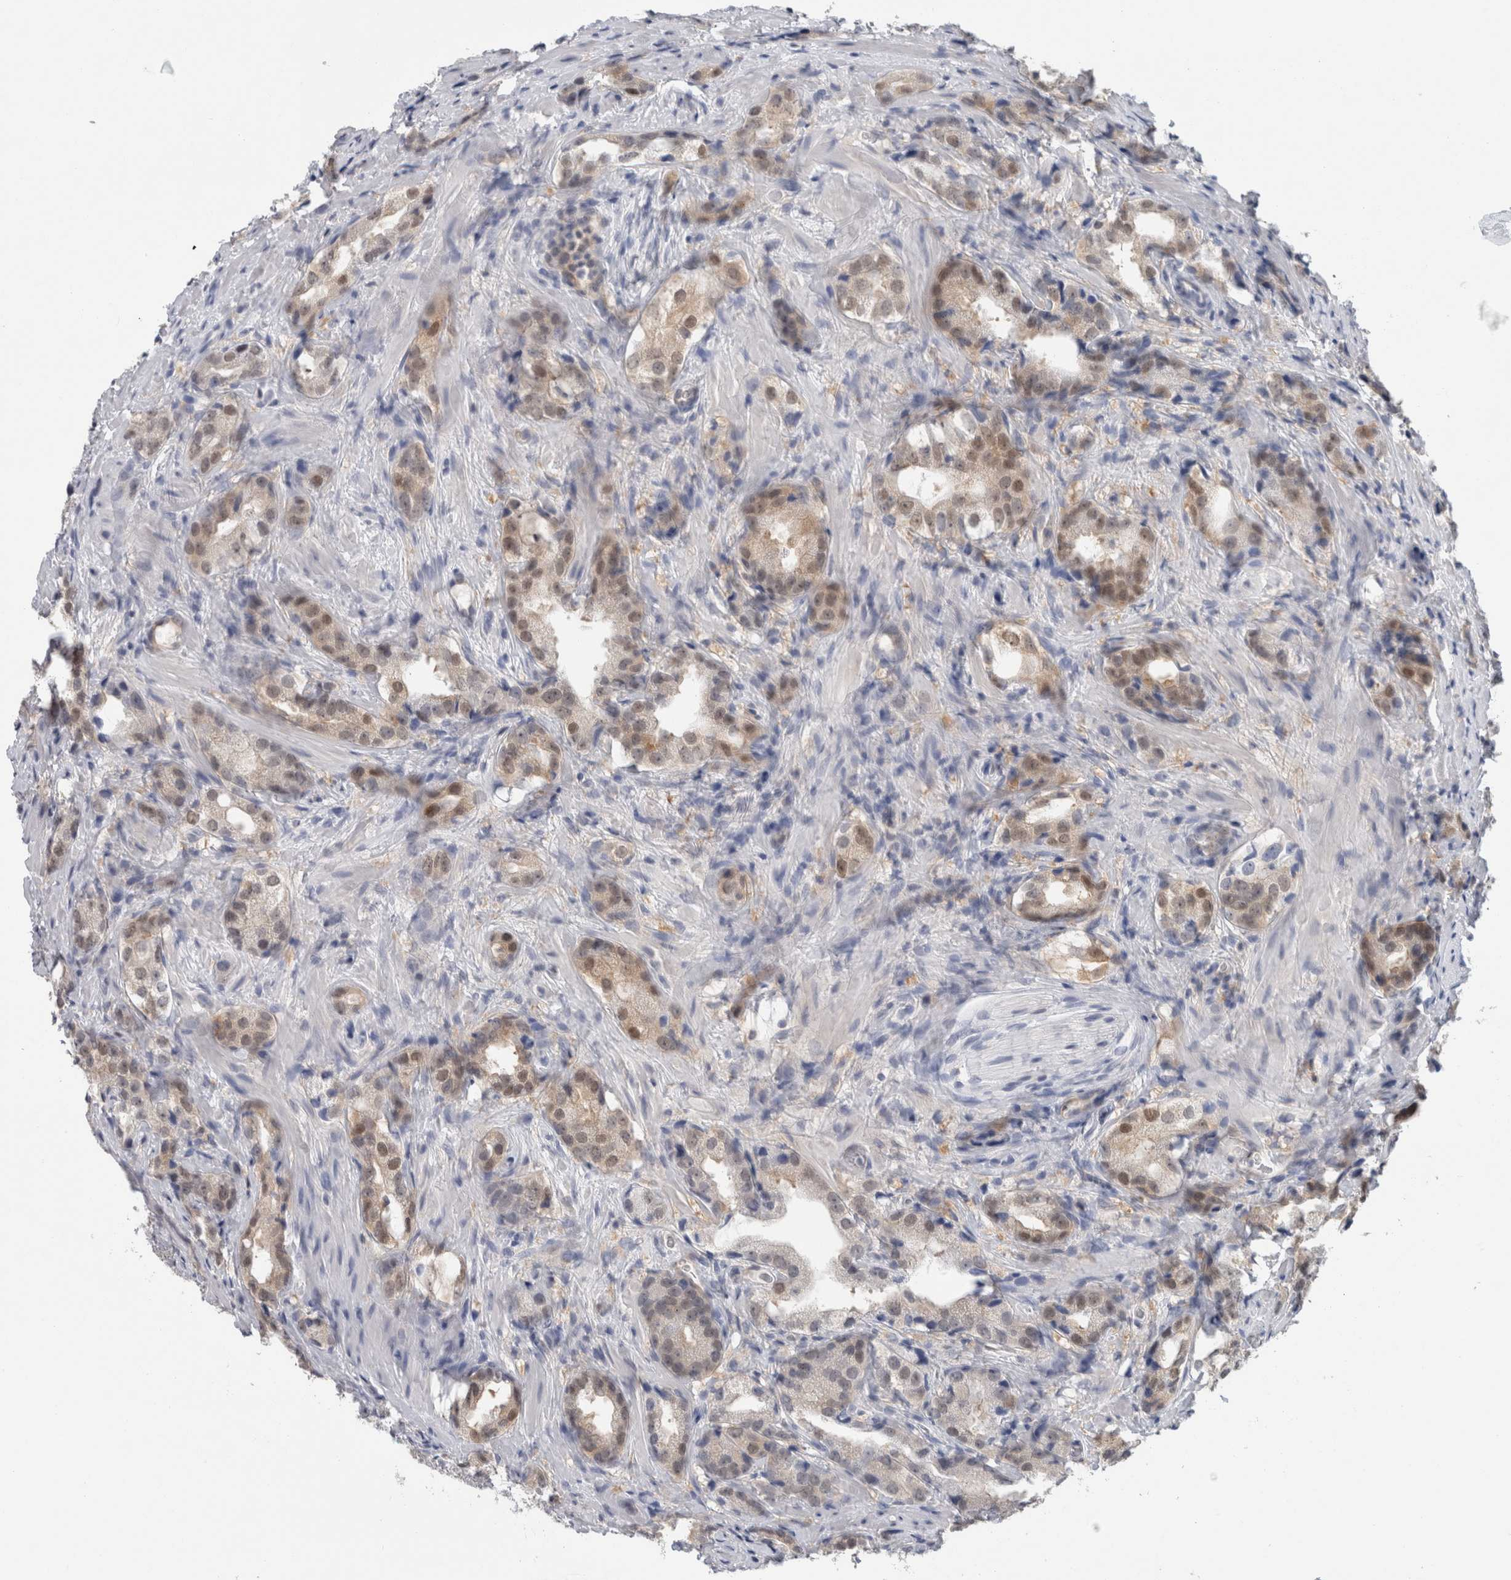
{"staining": {"intensity": "moderate", "quantity": ">75%", "location": "cytoplasmic/membranous,nuclear"}, "tissue": "prostate cancer", "cell_type": "Tumor cells", "image_type": "cancer", "snomed": [{"axis": "morphology", "description": "Adenocarcinoma, High grade"}, {"axis": "topography", "description": "Prostate"}], "caption": "Immunohistochemical staining of prostate cancer (high-grade adenocarcinoma) exhibits medium levels of moderate cytoplasmic/membranous and nuclear positivity in about >75% of tumor cells.", "gene": "CASP6", "patient": {"sex": "male", "age": 63}}